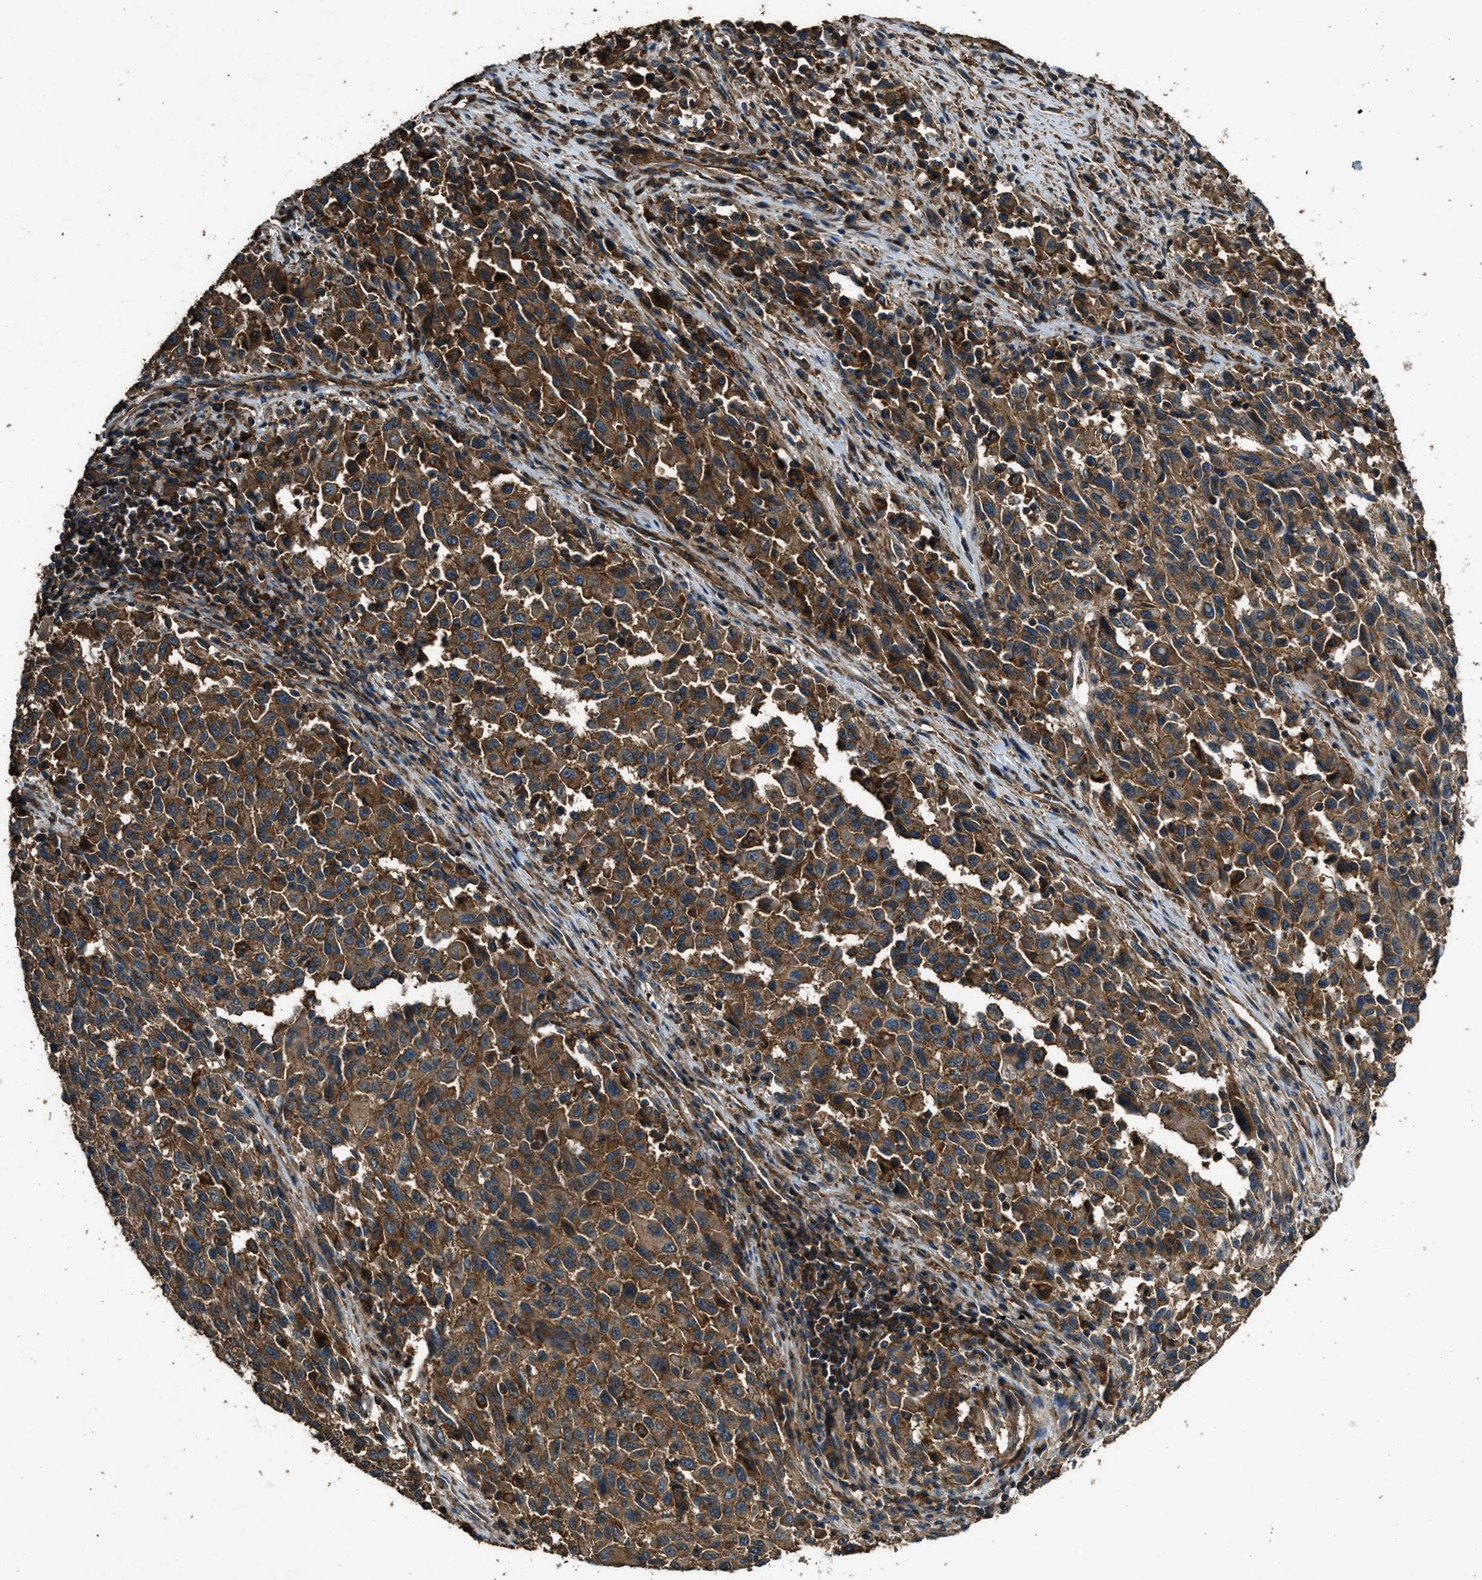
{"staining": {"intensity": "strong", "quantity": ">75%", "location": "cytoplasmic/membranous"}, "tissue": "melanoma", "cell_type": "Tumor cells", "image_type": "cancer", "snomed": [{"axis": "morphology", "description": "Malignant melanoma, Metastatic site"}, {"axis": "topography", "description": "Lymph node"}], "caption": "A photomicrograph of malignant melanoma (metastatic site) stained for a protein displays strong cytoplasmic/membranous brown staining in tumor cells. Using DAB (3,3'-diaminobenzidine) (brown) and hematoxylin (blue) stains, captured at high magnification using brightfield microscopy.", "gene": "MAP3K8", "patient": {"sex": "male", "age": 61}}